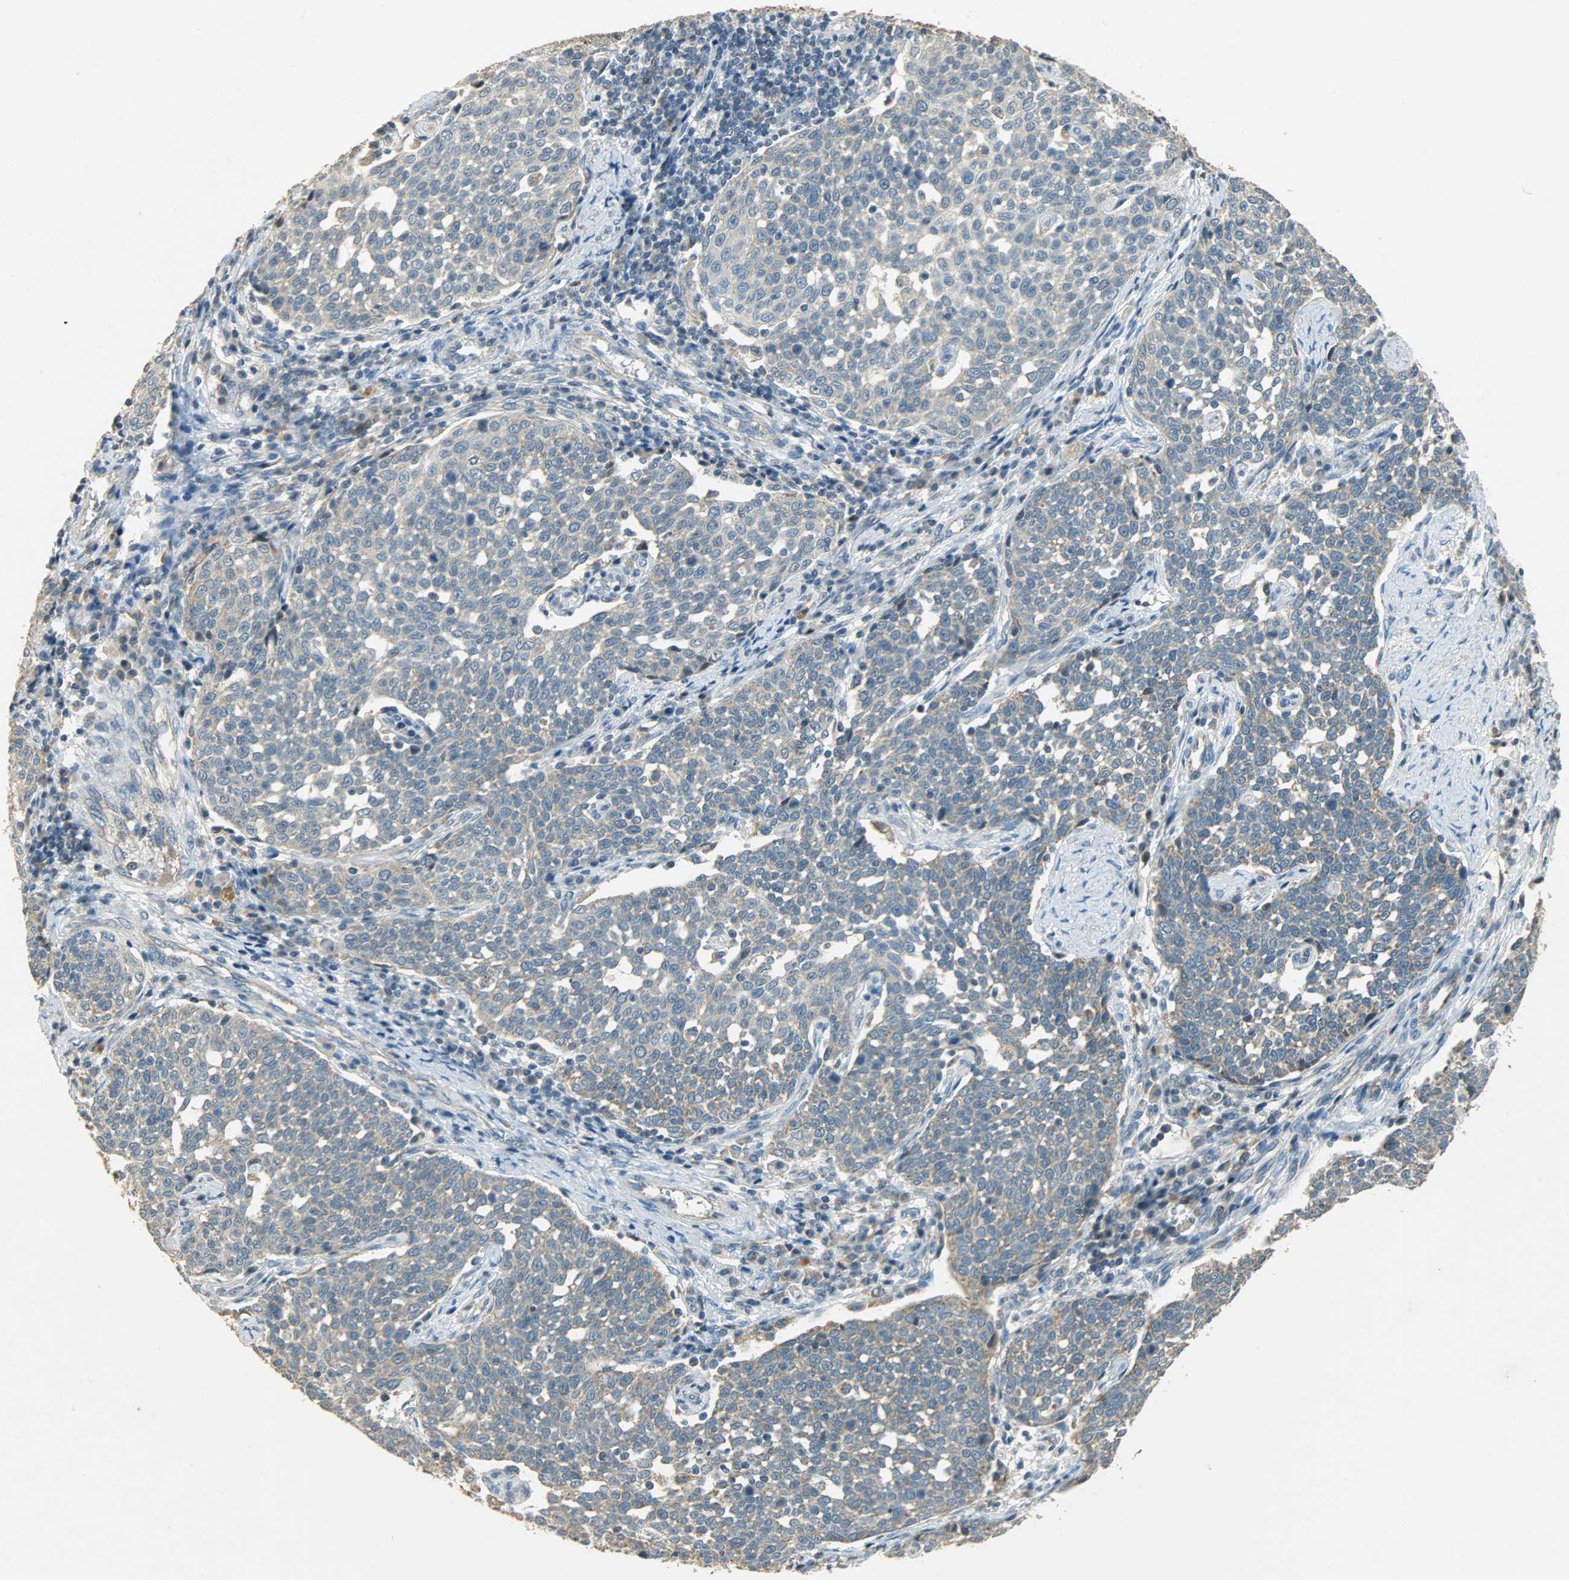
{"staining": {"intensity": "weak", "quantity": ">75%", "location": "cytoplasmic/membranous"}, "tissue": "cervical cancer", "cell_type": "Tumor cells", "image_type": "cancer", "snomed": [{"axis": "morphology", "description": "Squamous cell carcinoma, NOS"}, {"axis": "topography", "description": "Cervix"}], "caption": "High-magnification brightfield microscopy of cervical cancer (squamous cell carcinoma) stained with DAB (3,3'-diaminobenzidine) (brown) and counterstained with hematoxylin (blue). tumor cells exhibit weak cytoplasmic/membranous positivity is appreciated in approximately>75% of cells.", "gene": "HDHD5", "patient": {"sex": "female", "age": 34}}